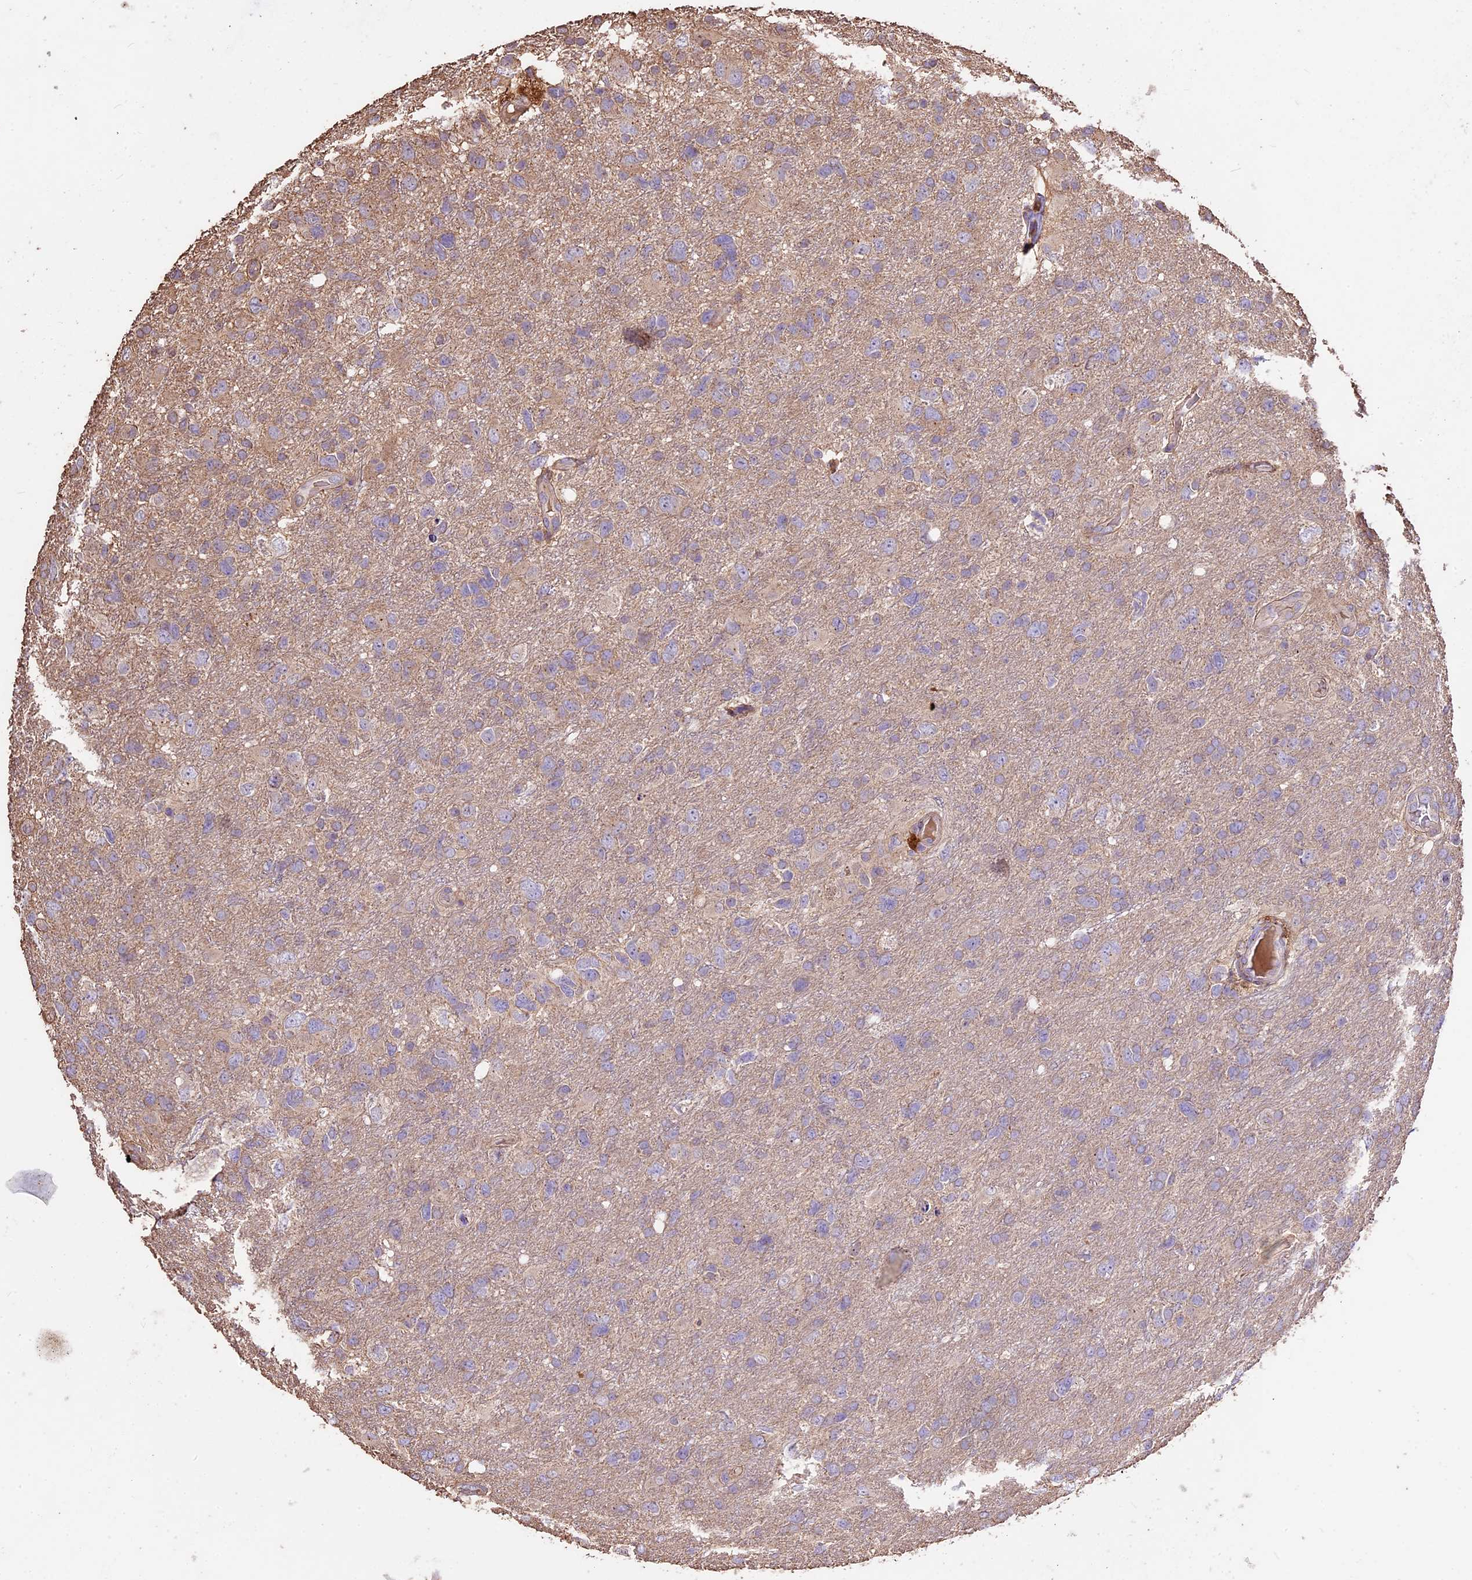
{"staining": {"intensity": "weak", "quantity": "<25%", "location": "cytoplasmic/membranous"}, "tissue": "glioma", "cell_type": "Tumor cells", "image_type": "cancer", "snomed": [{"axis": "morphology", "description": "Glioma, malignant, High grade"}, {"axis": "topography", "description": "Brain"}], "caption": "Immunohistochemistry (IHC) micrograph of neoplastic tissue: malignant glioma (high-grade) stained with DAB displays no significant protein positivity in tumor cells.", "gene": "CRLF1", "patient": {"sex": "male", "age": 61}}